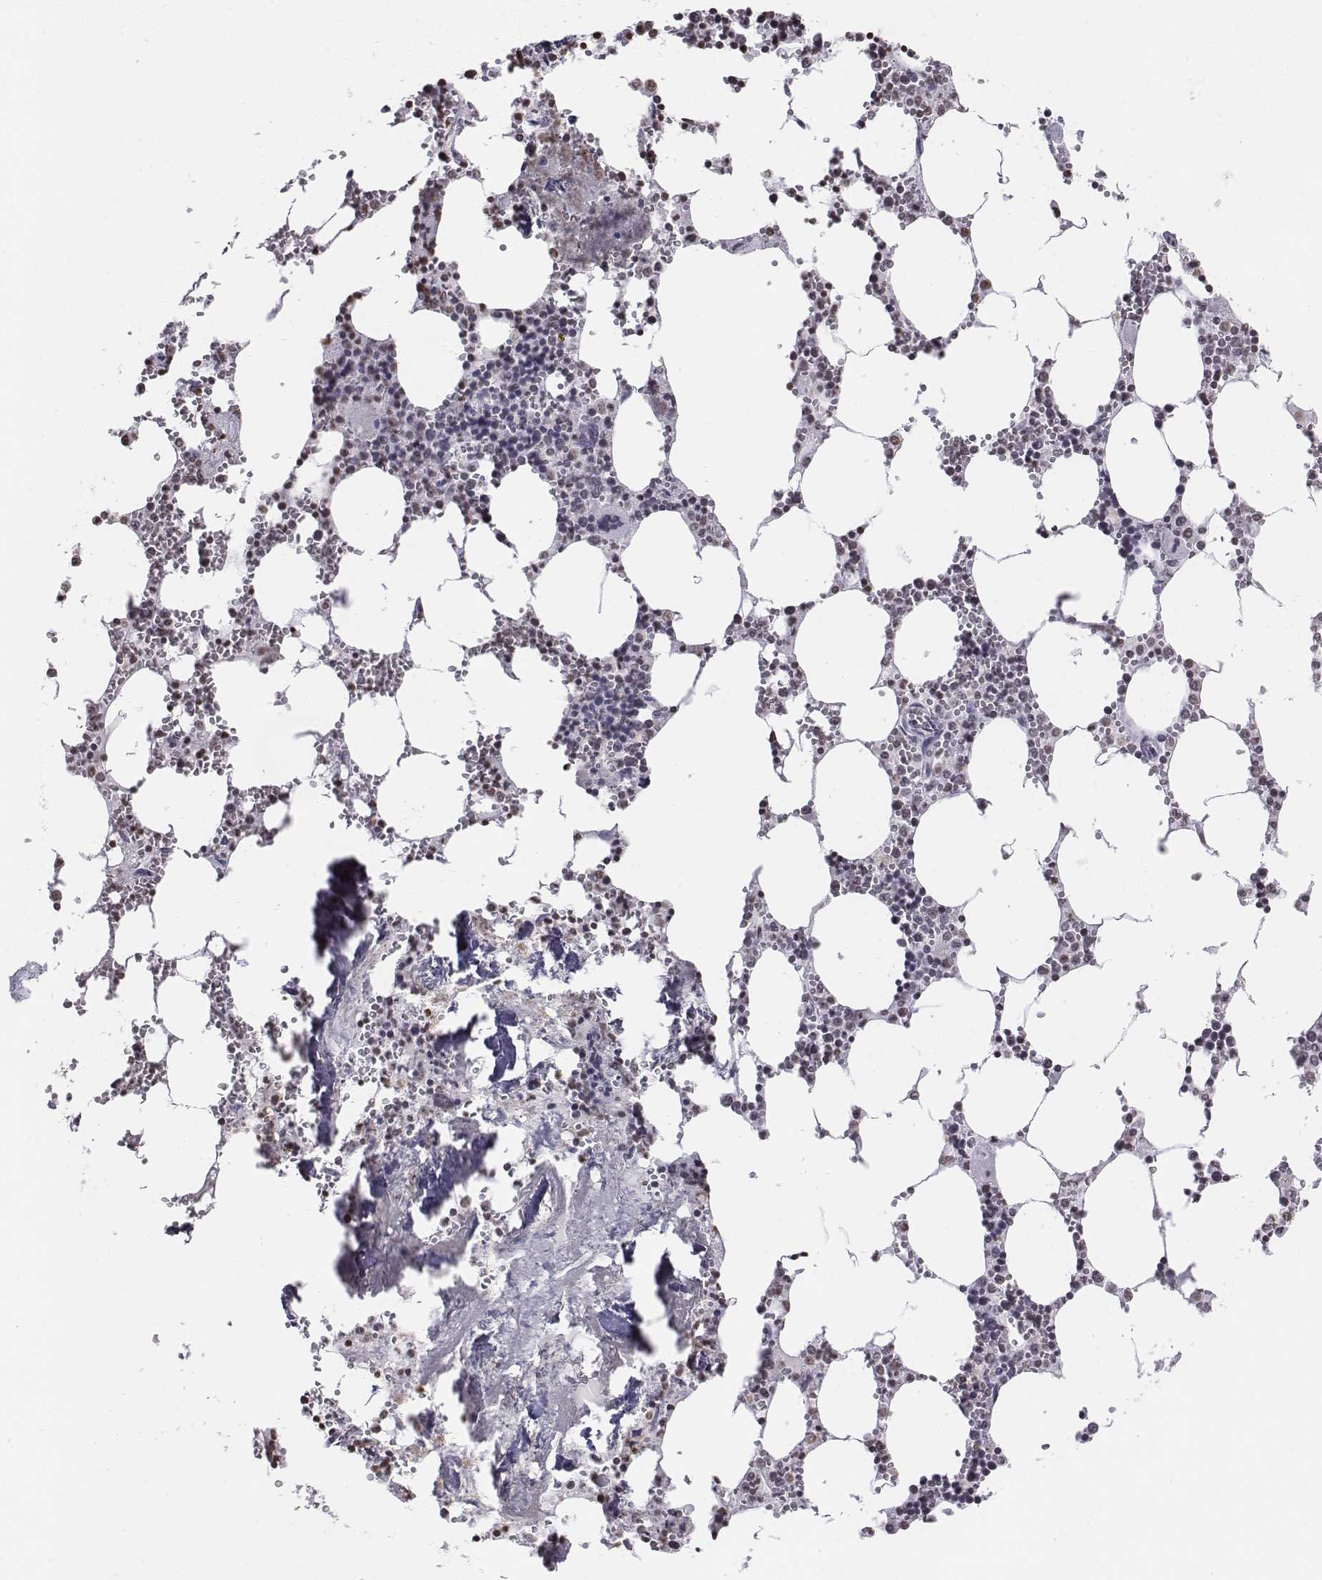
{"staining": {"intensity": "weak", "quantity": "<25%", "location": "nuclear"}, "tissue": "bone marrow", "cell_type": "Hematopoietic cells", "image_type": "normal", "snomed": [{"axis": "morphology", "description": "Normal tissue, NOS"}, {"axis": "topography", "description": "Bone marrow"}], "caption": "DAB (3,3'-diaminobenzidine) immunohistochemical staining of unremarkable human bone marrow reveals no significant staining in hematopoietic cells. Brightfield microscopy of immunohistochemistry stained with DAB (brown) and hematoxylin (blue), captured at high magnification.", "gene": "BARHL1", "patient": {"sex": "male", "age": 54}}